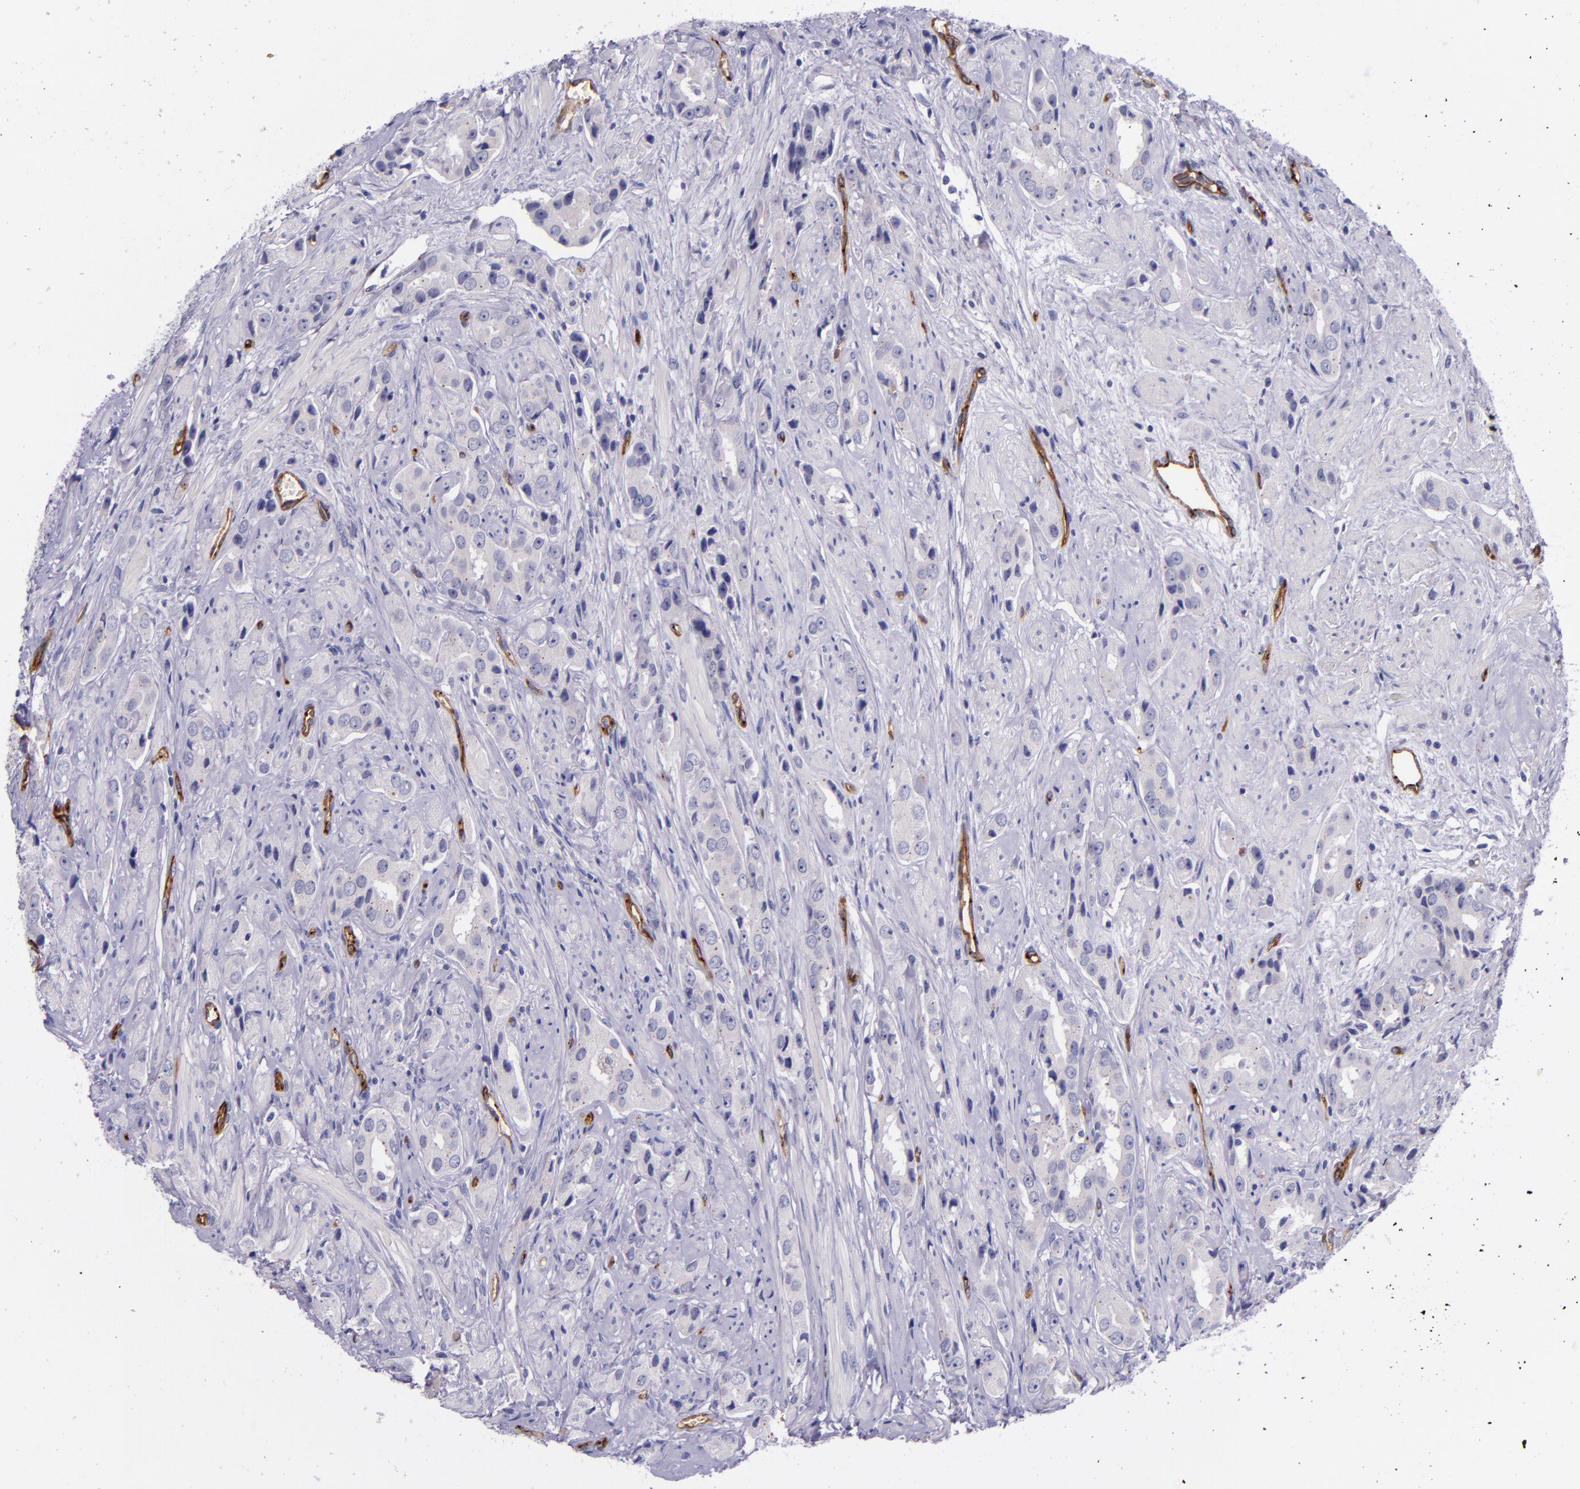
{"staining": {"intensity": "negative", "quantity": "none", "location": "none"}, "tissue": "prostate cancer", "cell_type": "Tumor cells", "image_type": "cancer", "snomed": [{"axis": "morphology", "description": "Adenocarcinoma, Medium grade"}, {"axis": "topography", "description": "Prostate"}], "caption": "Protein analysis of prostate adenocarcinoma (medium-grade) exhibits no significant staining in tumor cells.", "gene": "NOS3", "patient": {"sex": "male", "age": 53}}